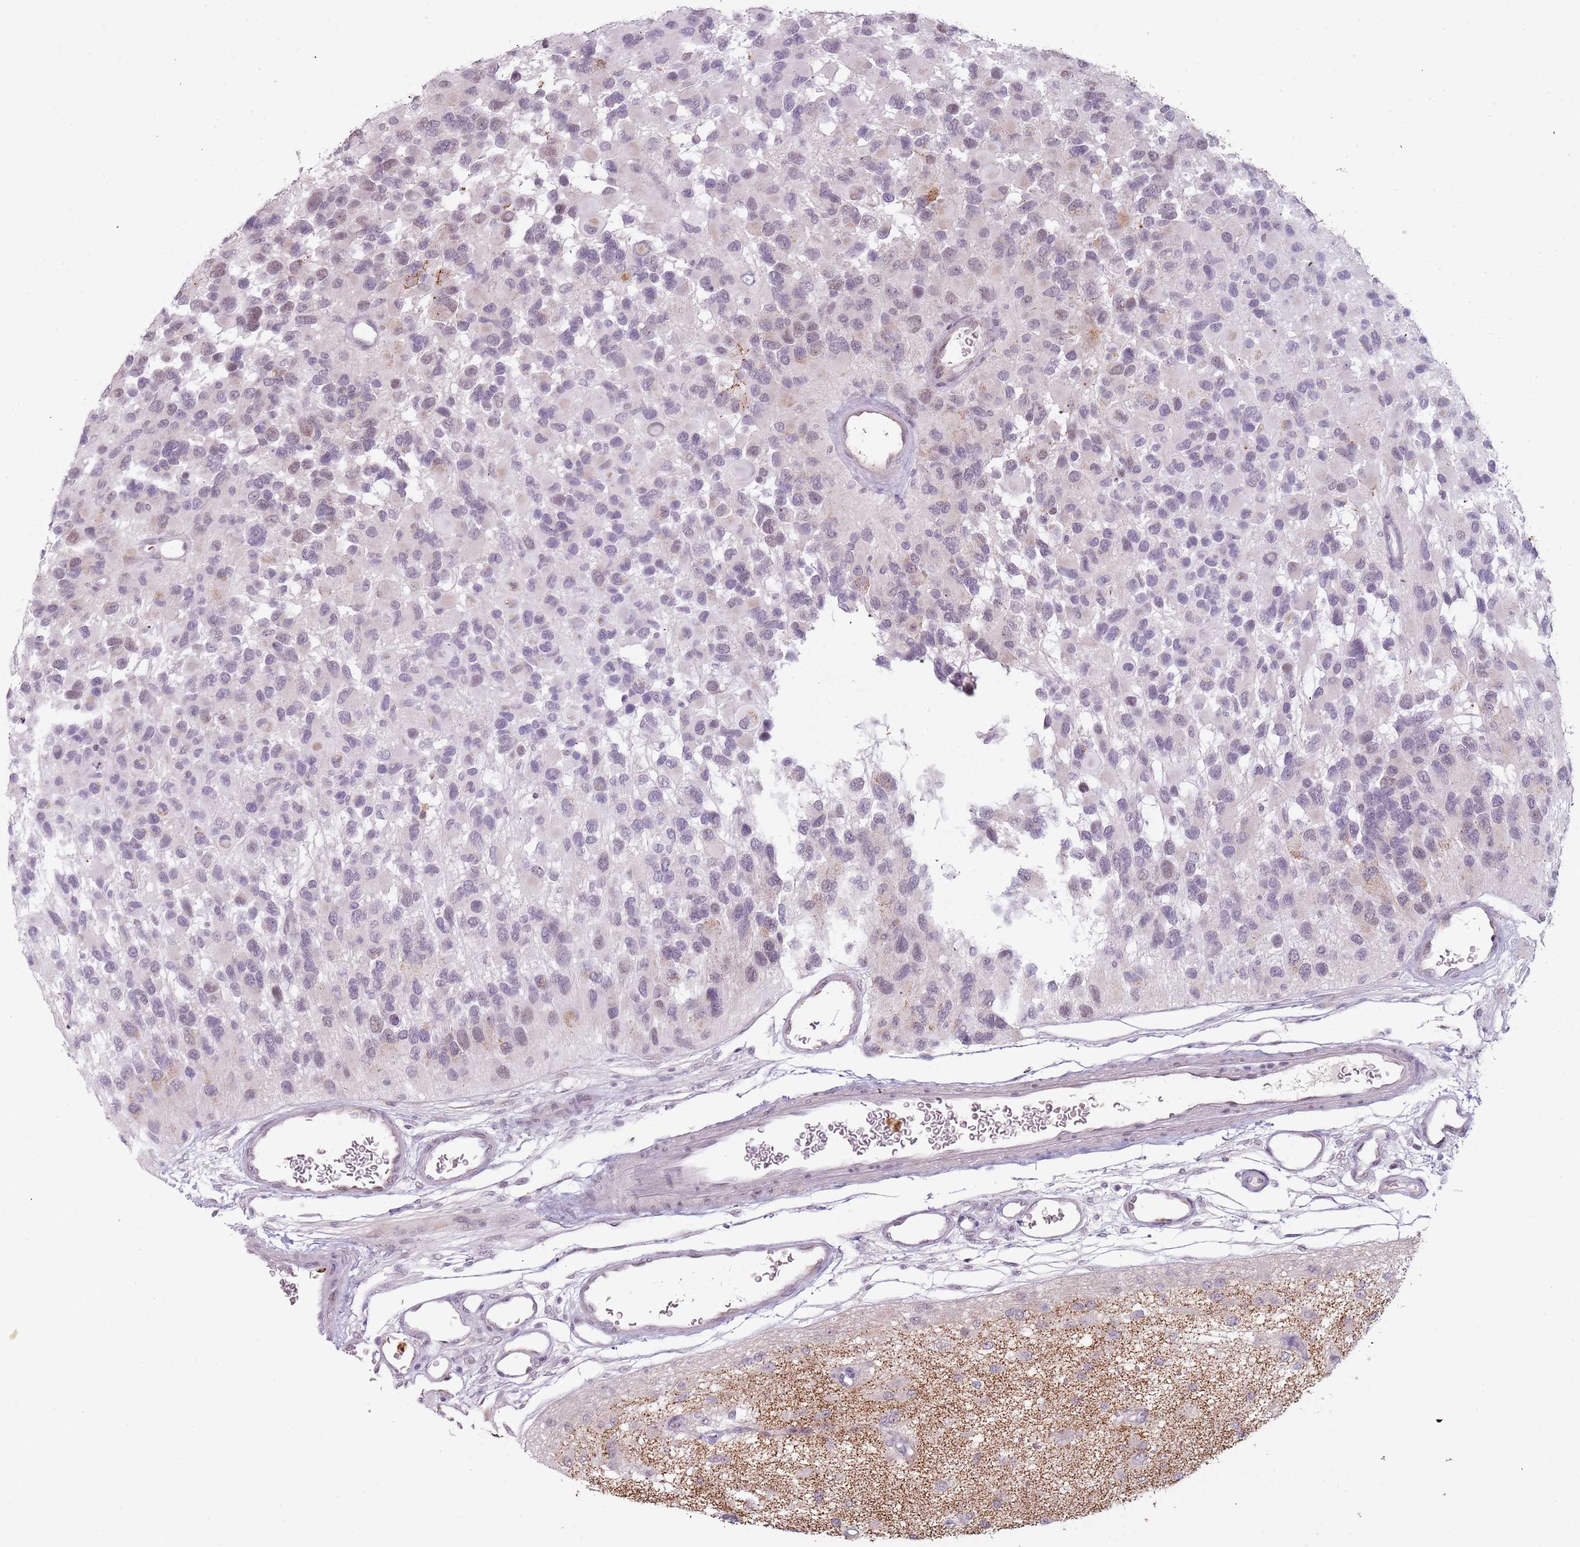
{"staining": {"intensity": "weak", "quantity": "25%-75%", "location": "nuclear"}, "tissue": "glioma", "cell_type": "Tumor cells", "image_type": "cancer", "snomed": [{"axis": "morphology", "description": "Glioma, malignant, High grade"}, {"axis": "topography", "description": "Brain"}], "caption": "A histopathology image showing weak nuclear staining in approximately 25%-75% of tumor cells in malignant glioma (high-grade), as visualized by brown immunohistochemical staining.", "gene": "REXO4", "patient": {"sex": "male", "age": 77}}